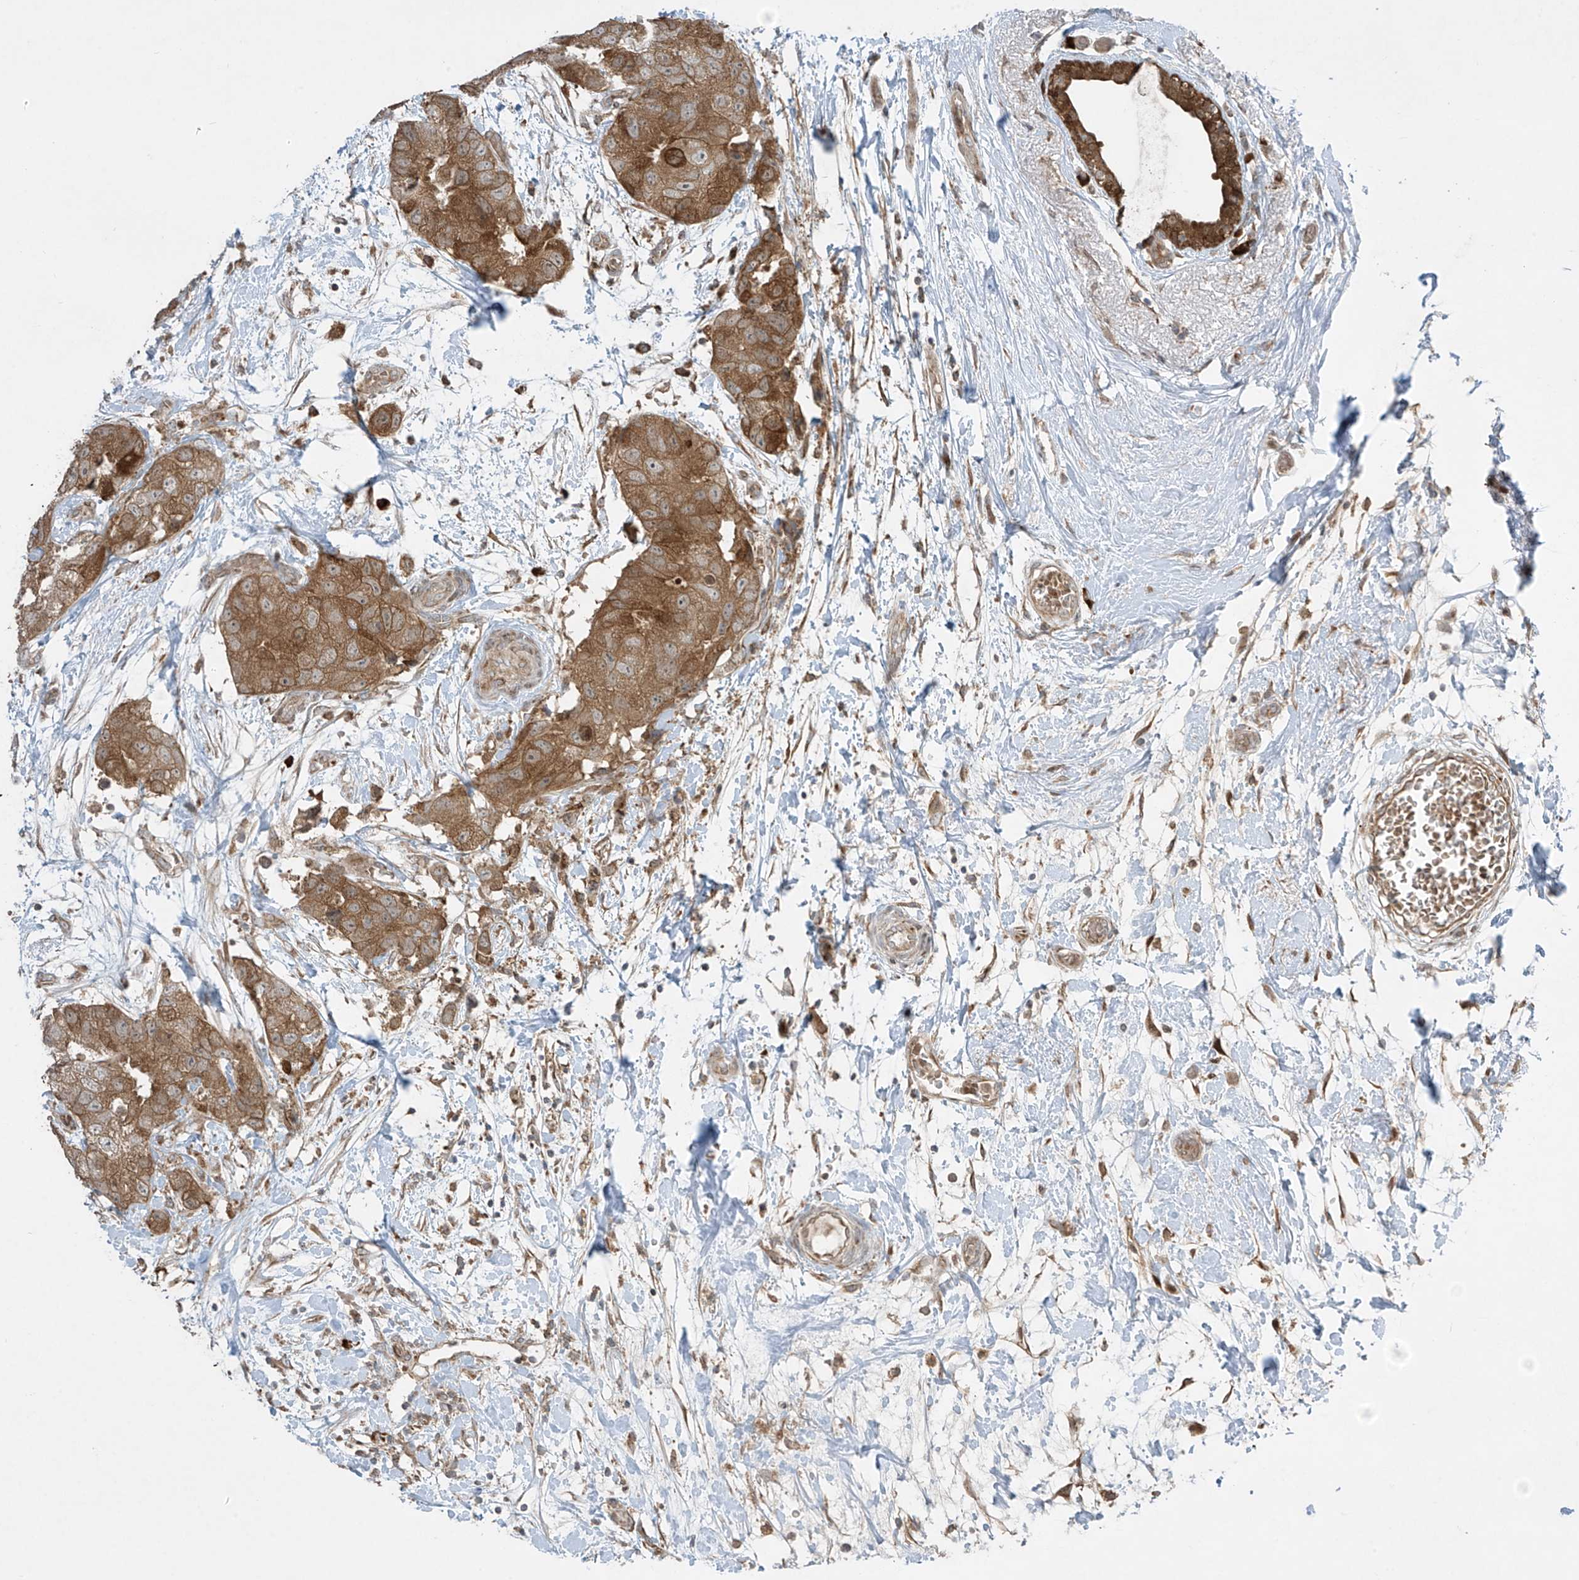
{"staining": {"intensity": "moderate", "quantity": ">75%", "location": "cytoplasmic/membranous"}, "tissue": "breast cancer", "cell_type": "Tumor cells", "image_type": "cancer", "snomed": [{"axis": "morphology", "description": "Duct carcinoma"}, {"axis": "topography", "description": "Breast"}], "caption": "Moderate cytoplasmic/membranous staining for a protein is appreciated in approximately >75% of tumor cells of breast cancer (infiltrating ductal carcinoma) using immunohistochemistry (IHC).", "gene": "PPAT", "patient": {"sex": "female", "age": 62}}